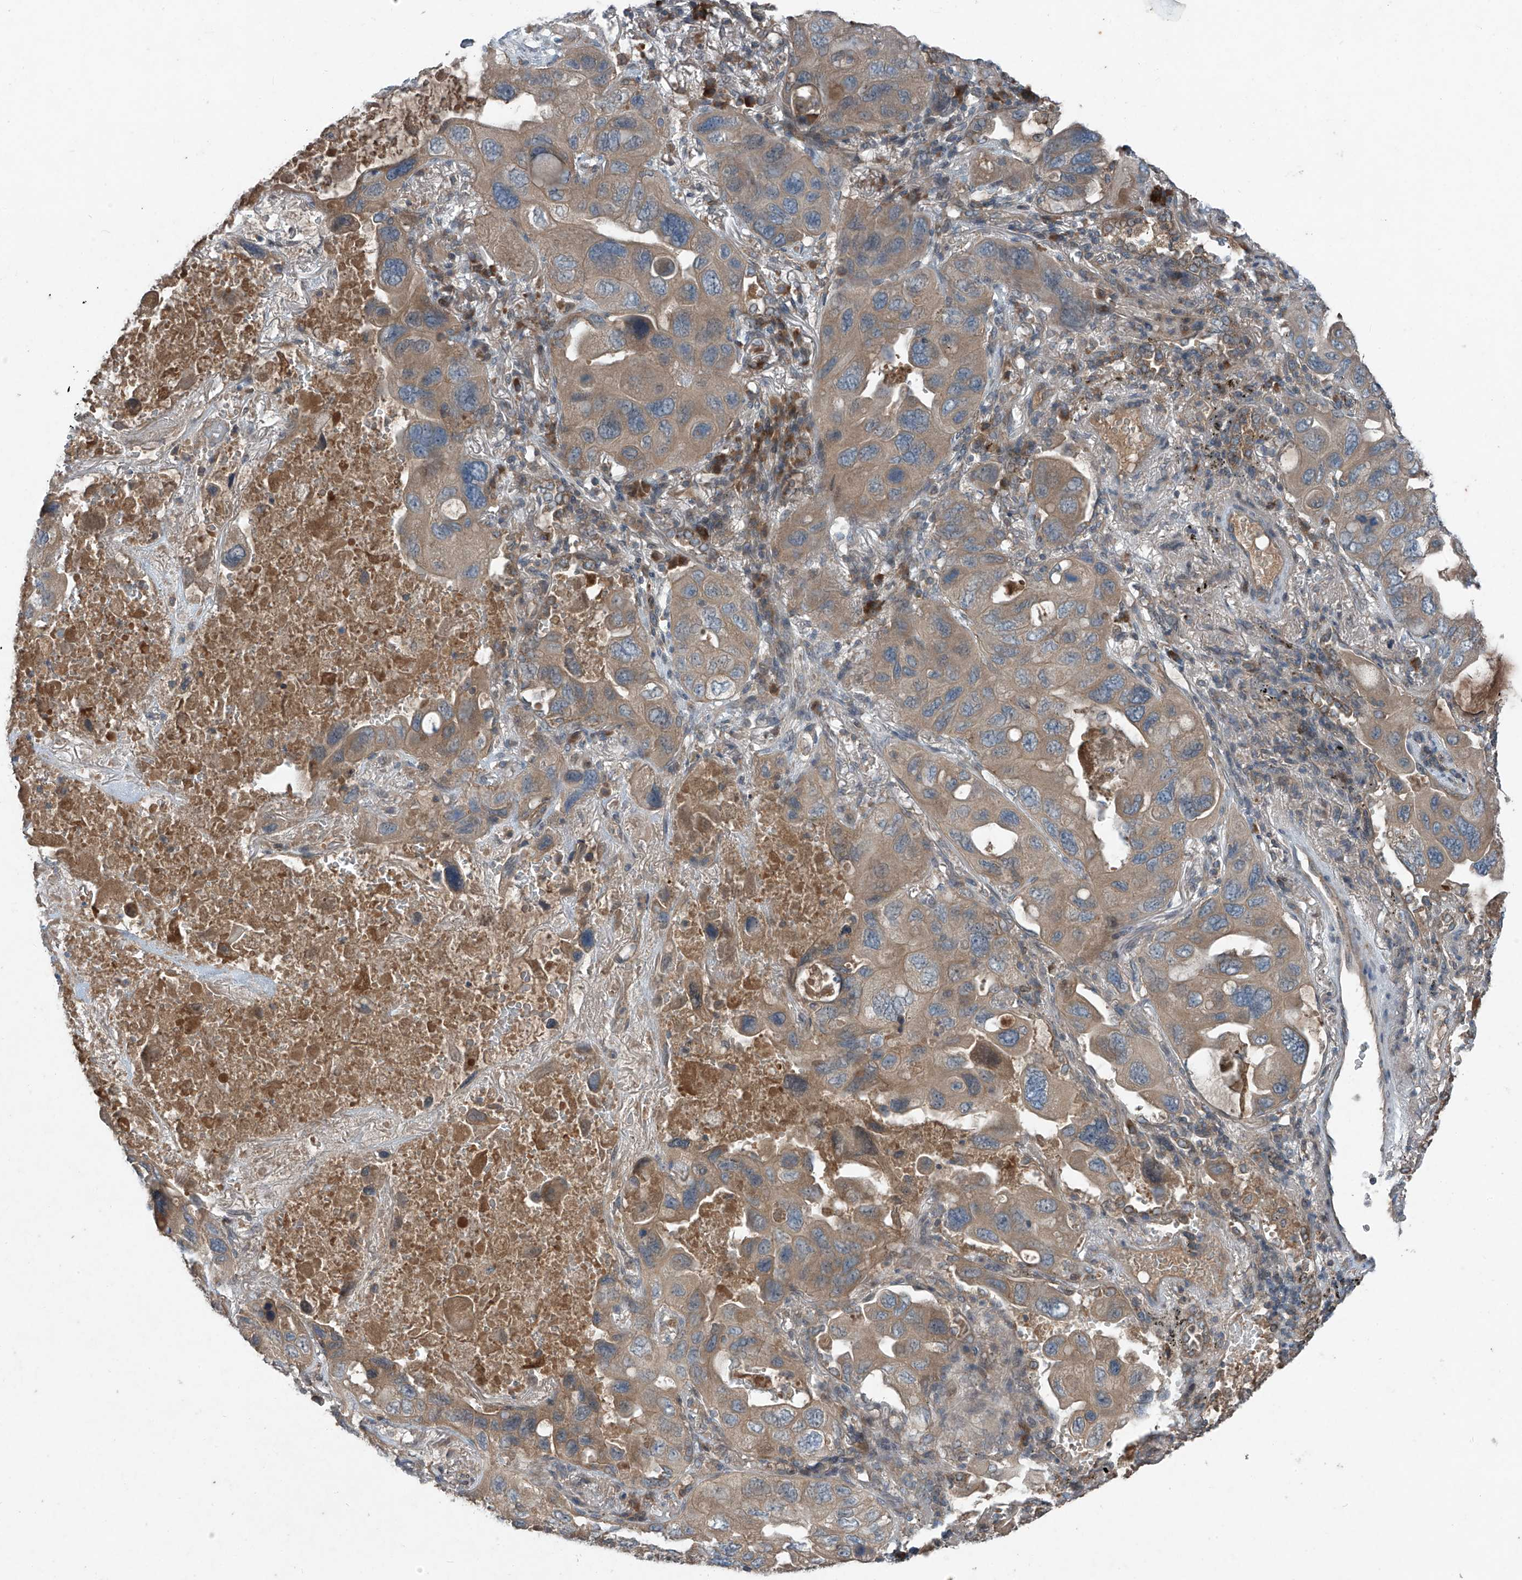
{"staining": {"intensity": "moderate", "quantity": ">75%", "location": "cytoplasmic/membranous"}, "tissue": "lung cancer", "cell_type": "Tumor cells", "image_type": "cancer", "snomed": [{"axis": "morphology", "description": "Squamous cell carcinoma, NOS"}, {"axis": "topography", "description": "Lung"}], "caption": "Lung cancer was stained to show a protein in brown. There is medium levels of moderate cytoplasmic/membranous positivity in about >75% of tumor cells.", "gene": "FOXRED2", "patient": {"sex": "female", "age": 73}}